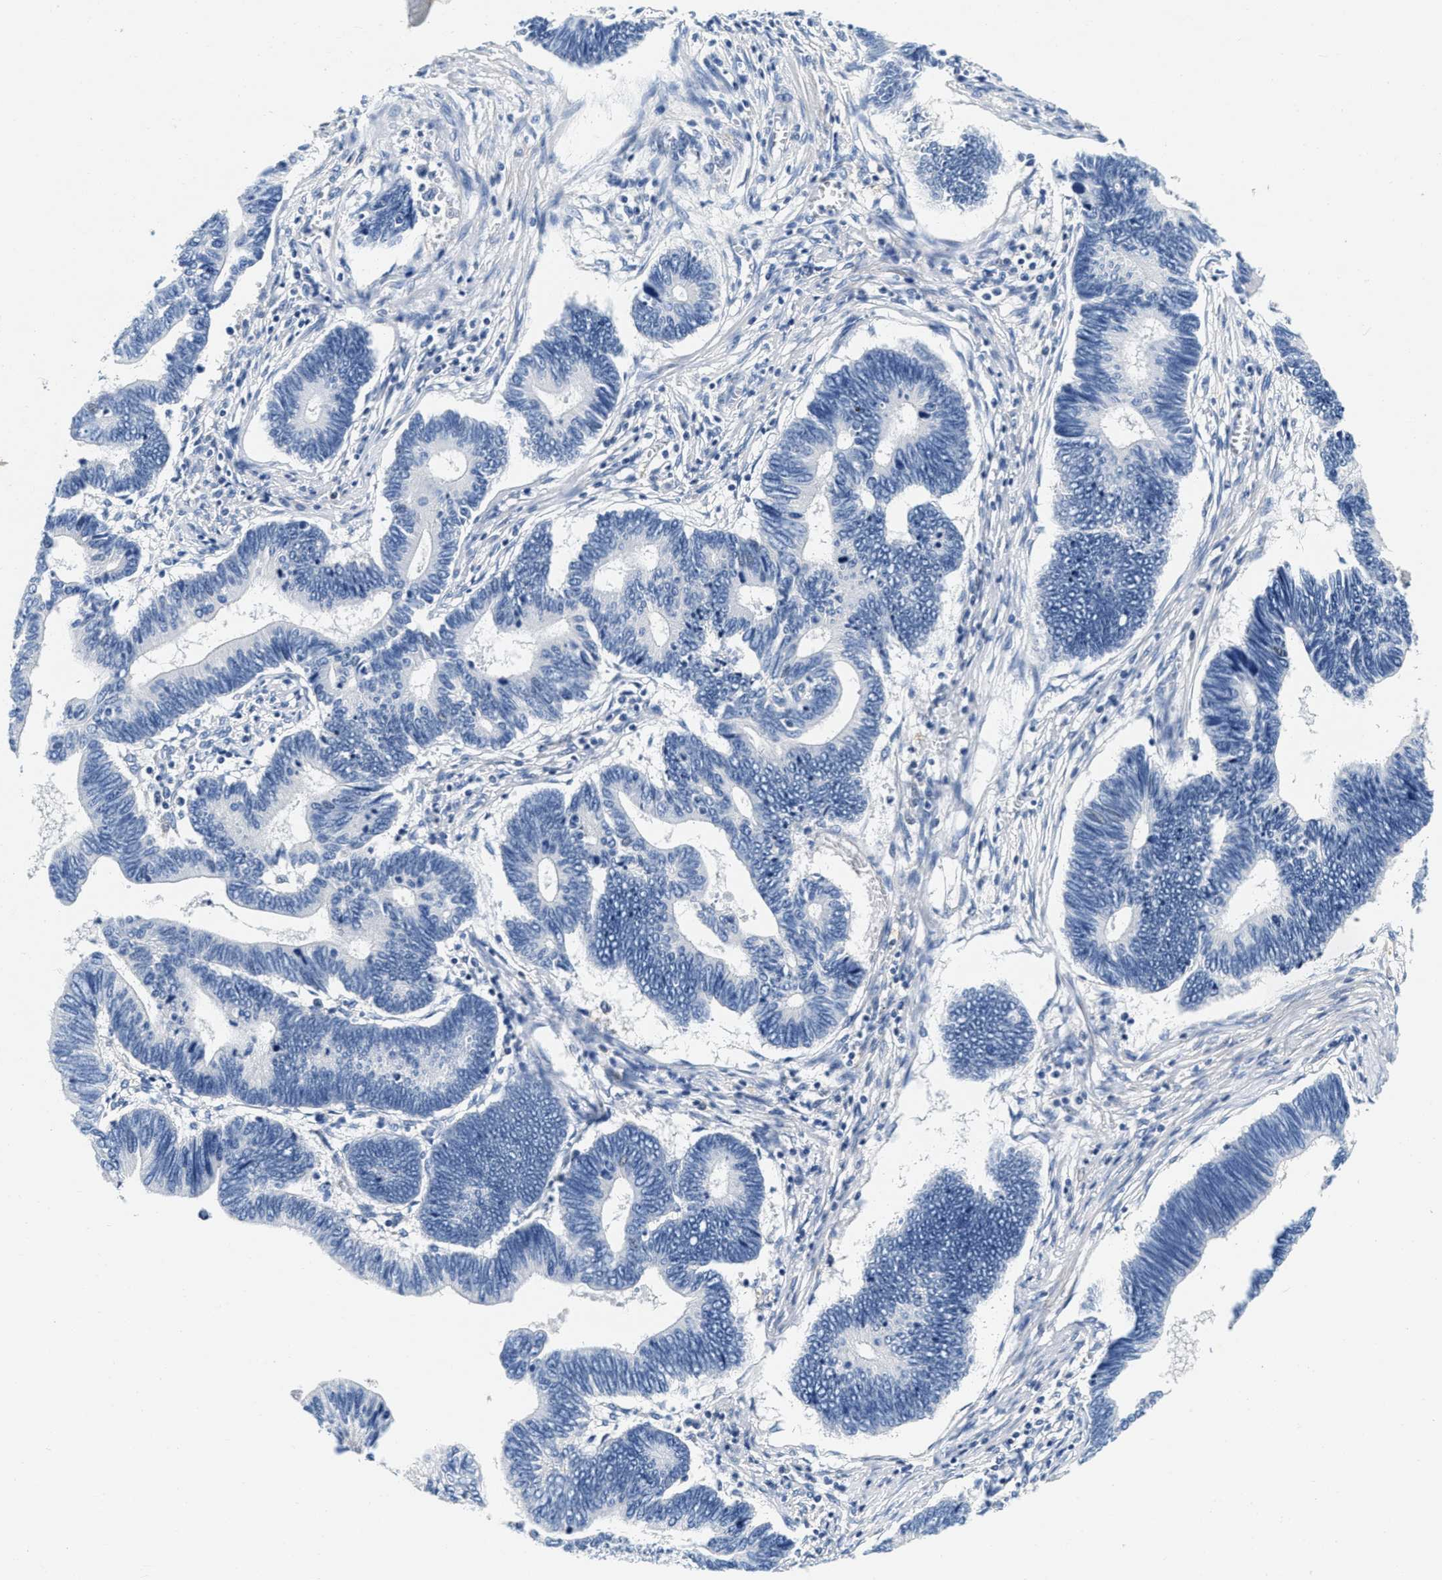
{"staining": {"intensity": "negative", "quantity": "none", "location": "none"}, "tissue": "pancreatic cancer", "cell_type": "Tumor cells", "image_type": "cancer", "snomed": [{"axis": "morphology", "description": "Adenocarcinoma, NOS"}, {"axis": "topography", "description": "Pancreas"}], "caption": "Micrograph shows no protein positivity in tumor cells of pancreatic cancer tissue. (Immunohistochemistry, brightfield microscopy, high magnification).", "gene": "EIF2AK2", "patient": {"sex": "female", "age": 70}}